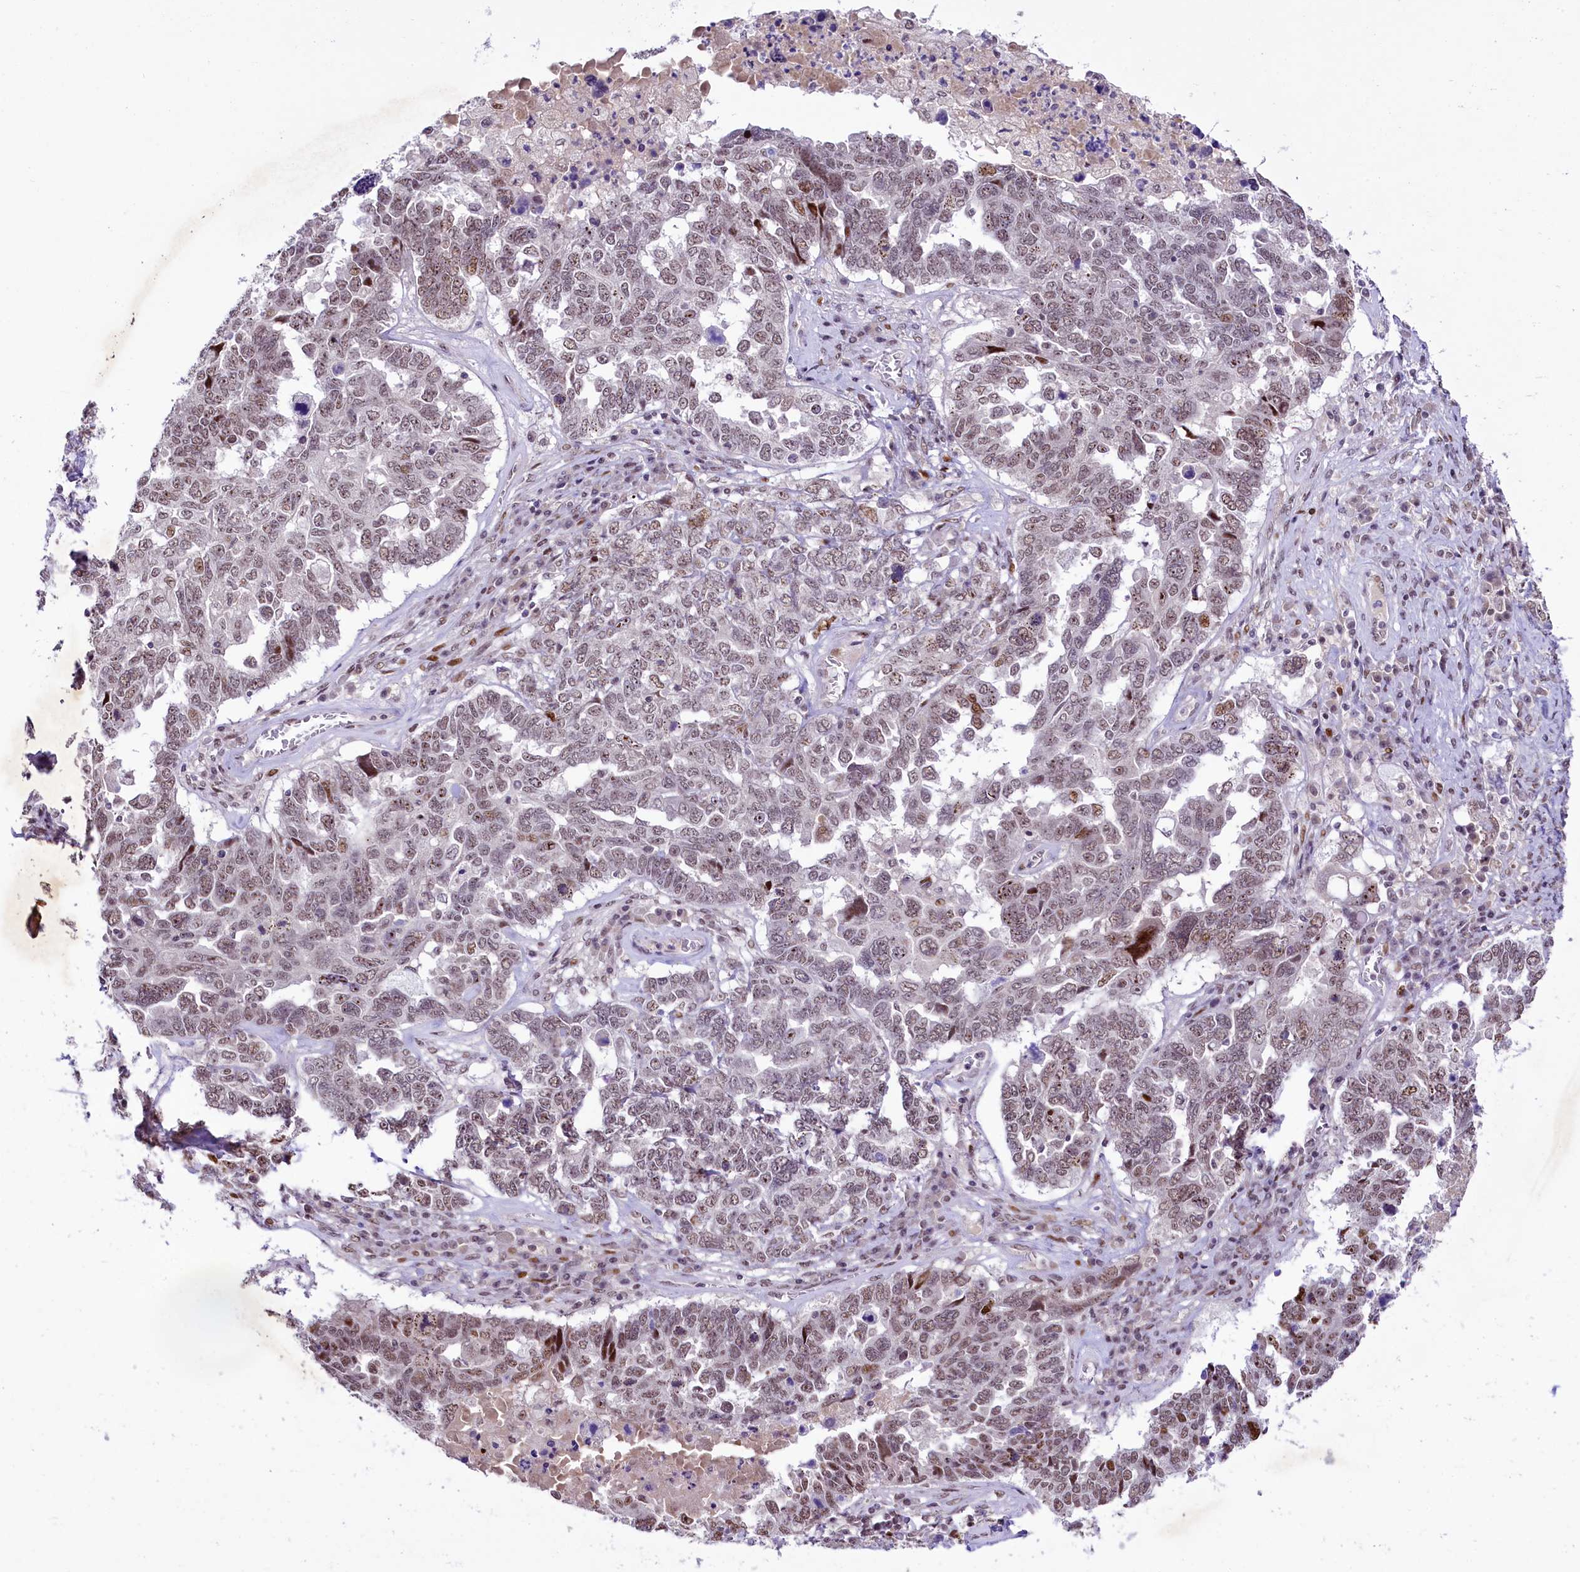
{"staining": {"intensity": "moderate", "quantity": "25%-75%", "location": "nuclear"}, "tissue": "ovarian cancer", "cell_type": "Tumor cells", "image_type": "cancer", "snomed": [{"axis": "morphology", "description": "Carcinoma, endometroid"}, {"axis": "topography", "description": "Ovary"}], "caption": "A brown stain labels moderate nuclear expression of a protein in human ovarian cancer tumor cells.", "gene": "ANKS3", "patient": {"sex": "female", "age": 62}}